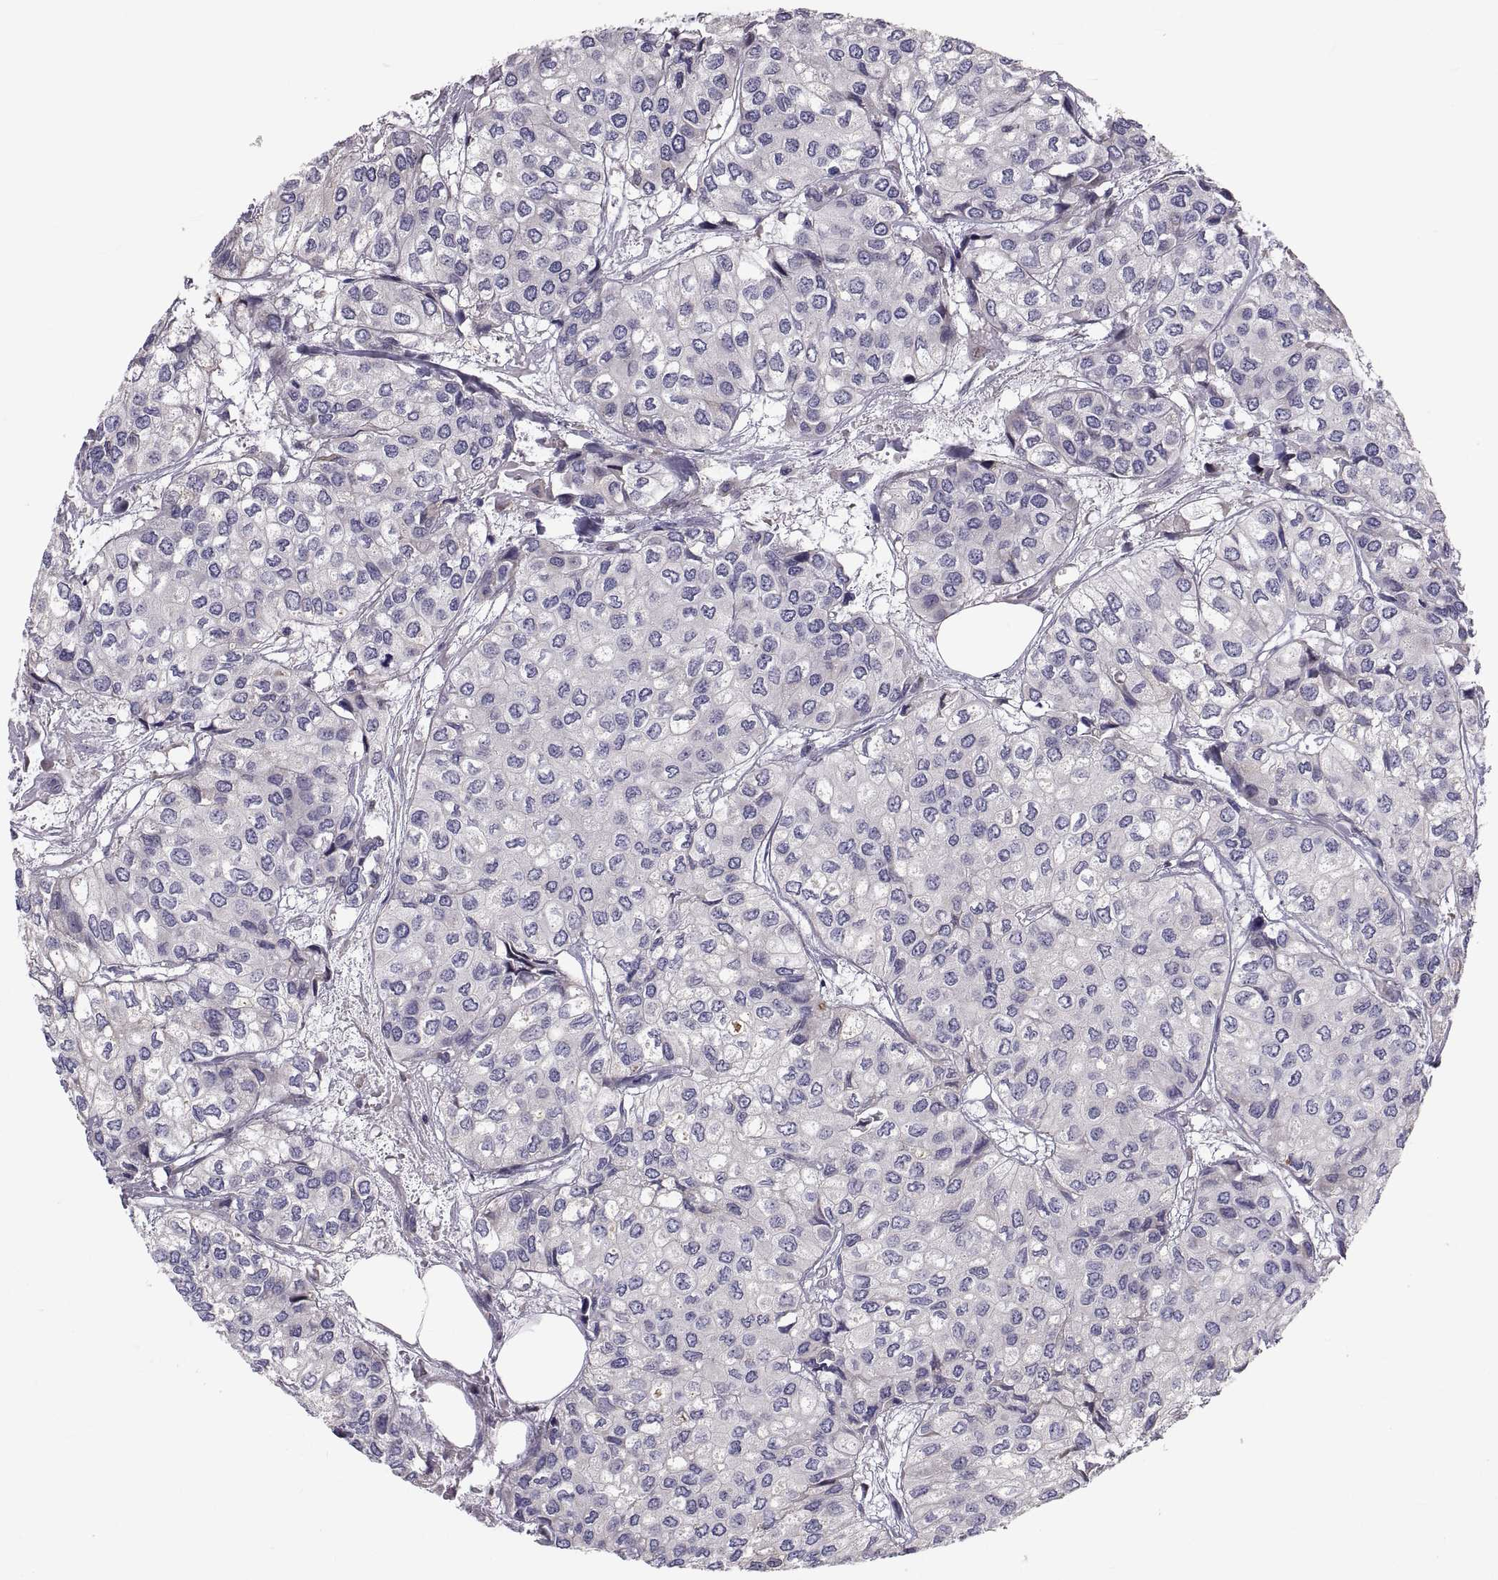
{"staining": {"intensity": "negative", "quantity": "none", "location": "none"}, "tissue": "urothelial cancer", "cell_type": "Tumor cells", "image_type": "cancer", "snomed": [{"axis": "morphology", "description": "Urothelial carcinoma, High grade"}, {"axis": "topography", "description": "Urinary bladder"}], "caption": "The image exhibits no staining of tumor cells in high-grade urothelial carcinoma.", "gene": "ANO1", "patient": {"sex": "male", "age": 73}}